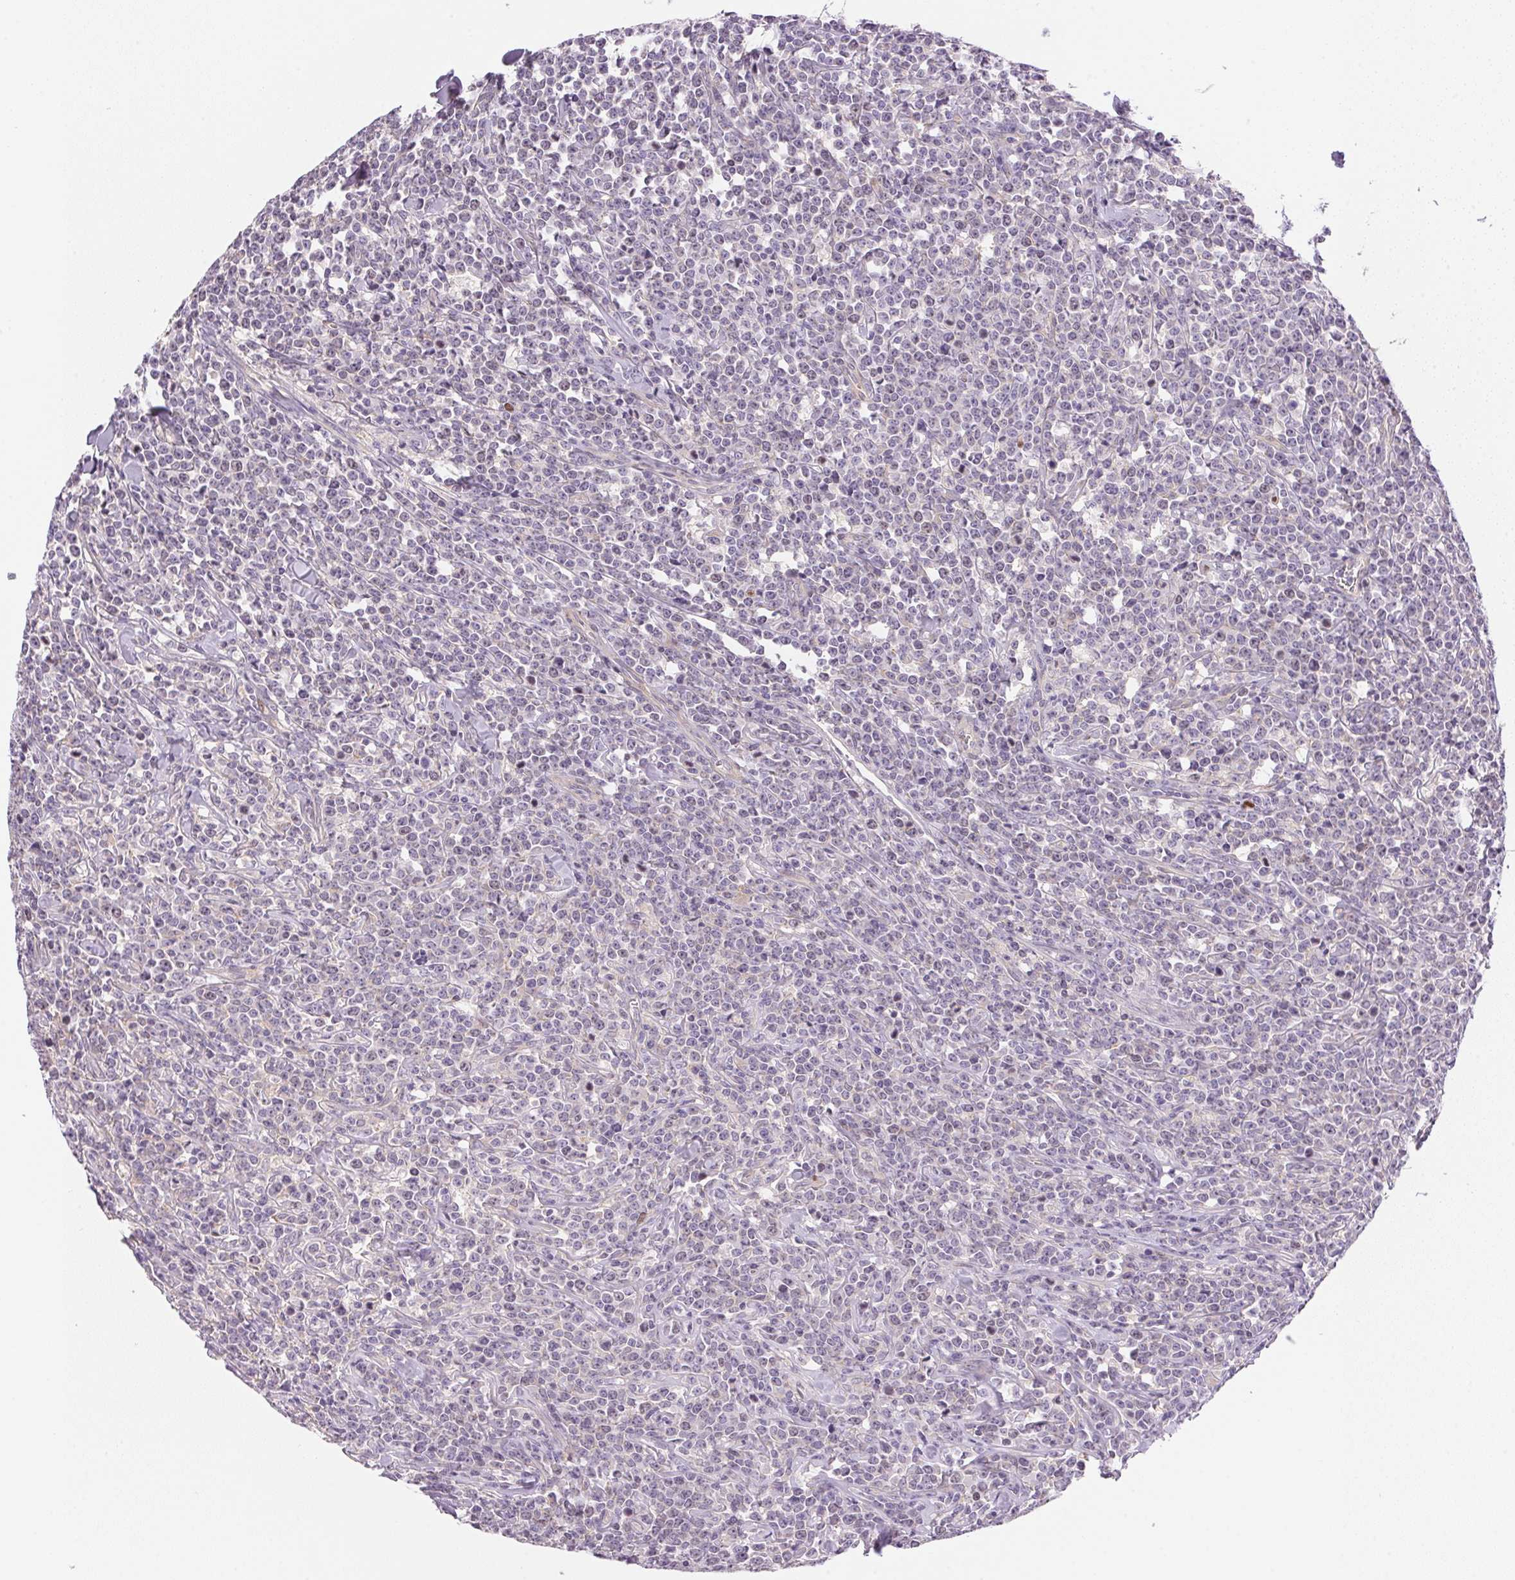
{"staining": {"intensity": "negative", "quantity": "none", "location": "none"}, "tissue": "lymphoma", "cell_type": "Tumor cells", "image_type": "cancer", "snomed": [{"axis": "morphology", "description": "Malignant lymphoma, non-Hodgkin's type, High grade"}, {"axis": "topography", "description": "Small intestine"}], "caption": "This micrograph is of lymphoma stained with IHC to label a protein in brown with the nuclei are counter-stained blue. There is no expression in tumor cells.", "gene": "SMTN", "patient": {"sex": "female", "age": 56}}